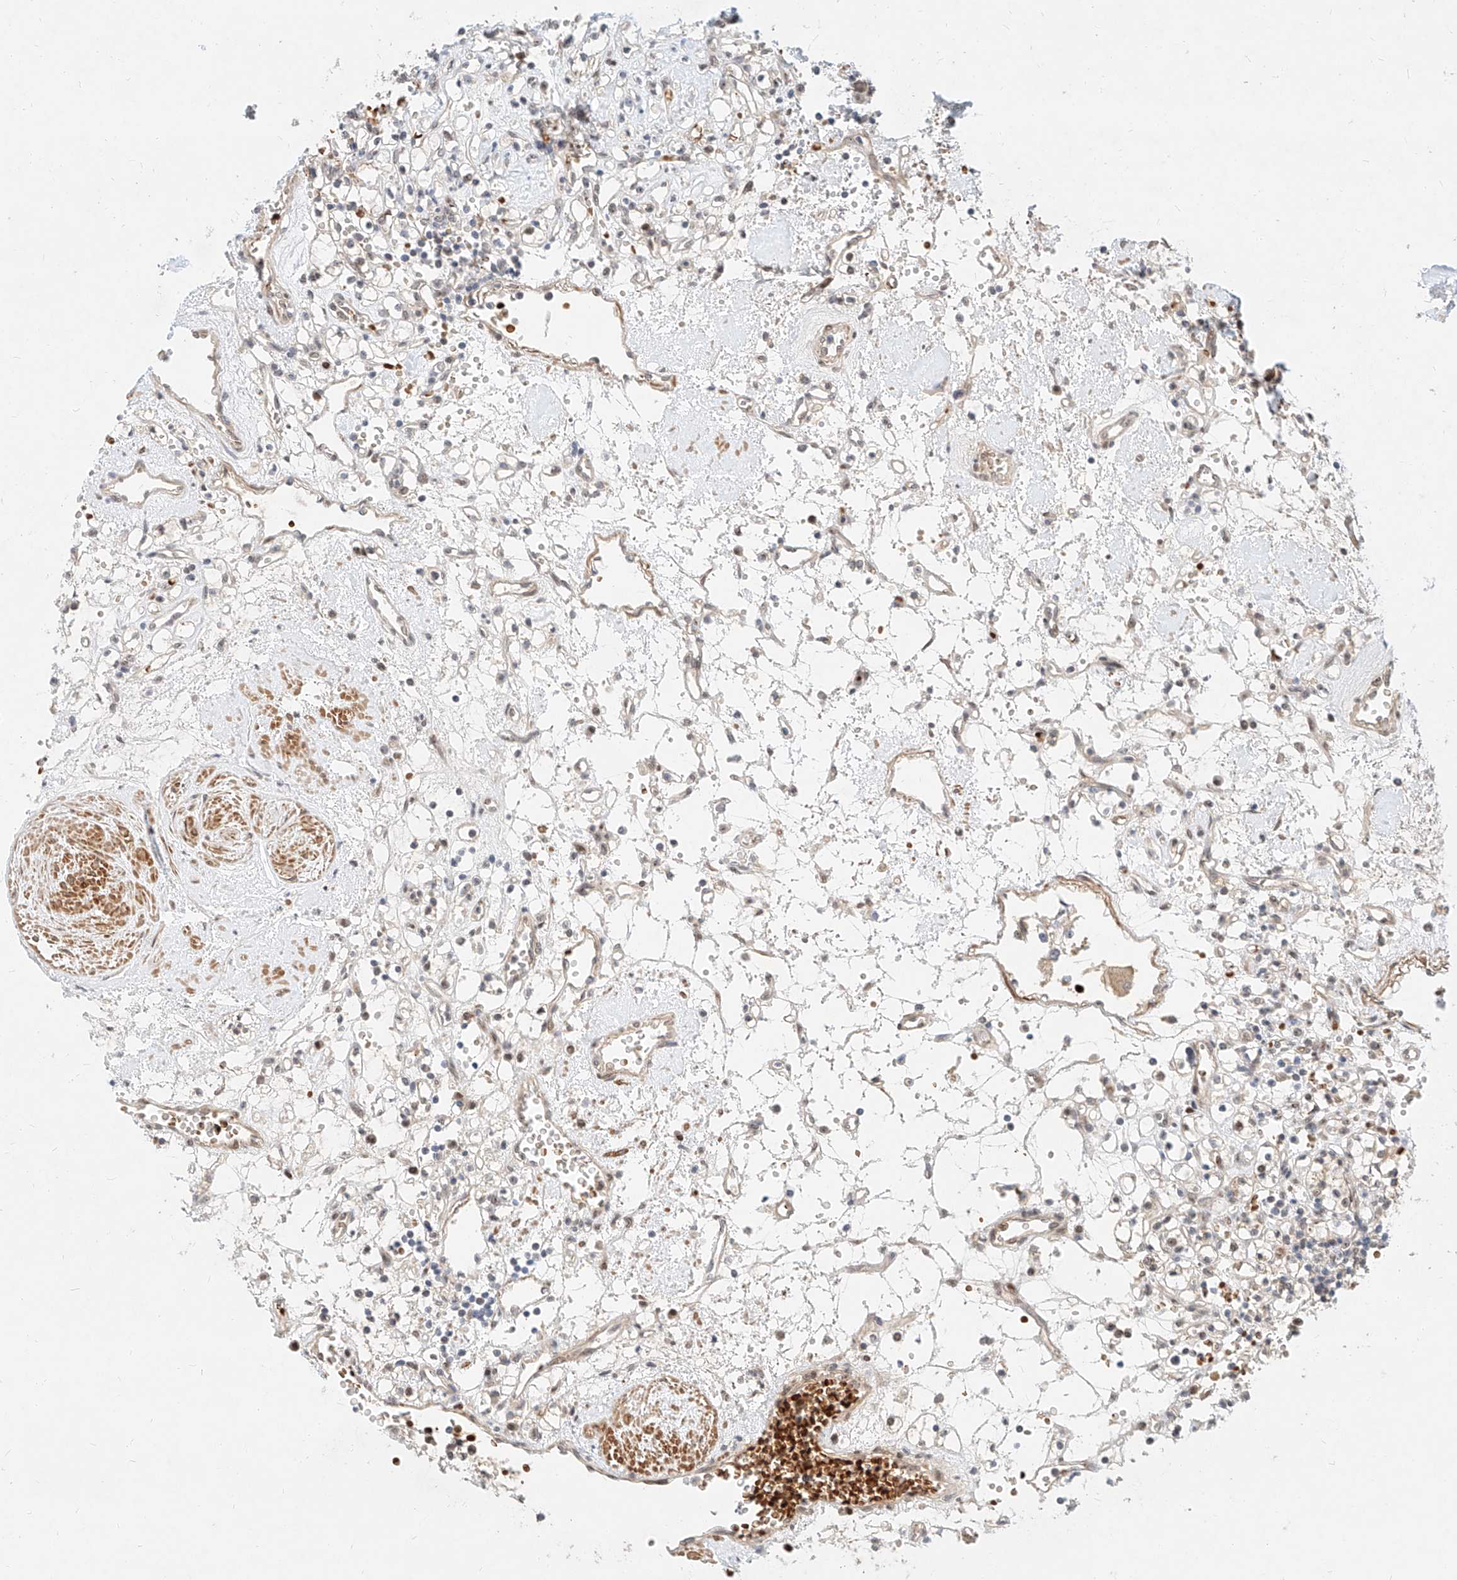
{"staining": {"intensity": "weak", "quantity": "<25%", "location": "cytoplasmic/membranous,nuclear"}, "tissue": "renal cancer", "cell_type": "Tumor cells", "image_type": "cancer", "snomed": [{"axis": "morphology", "description": "Adenocarcinoma, NOS"}, {"axis": "topography", "description": "Kidney"}], "caption": "DAB immunohistochemical staining of human renal cancer reveals no significant expression in tumor cells.", "gene": "CBX8", "patient": {"sex": "female", "age": 59}}